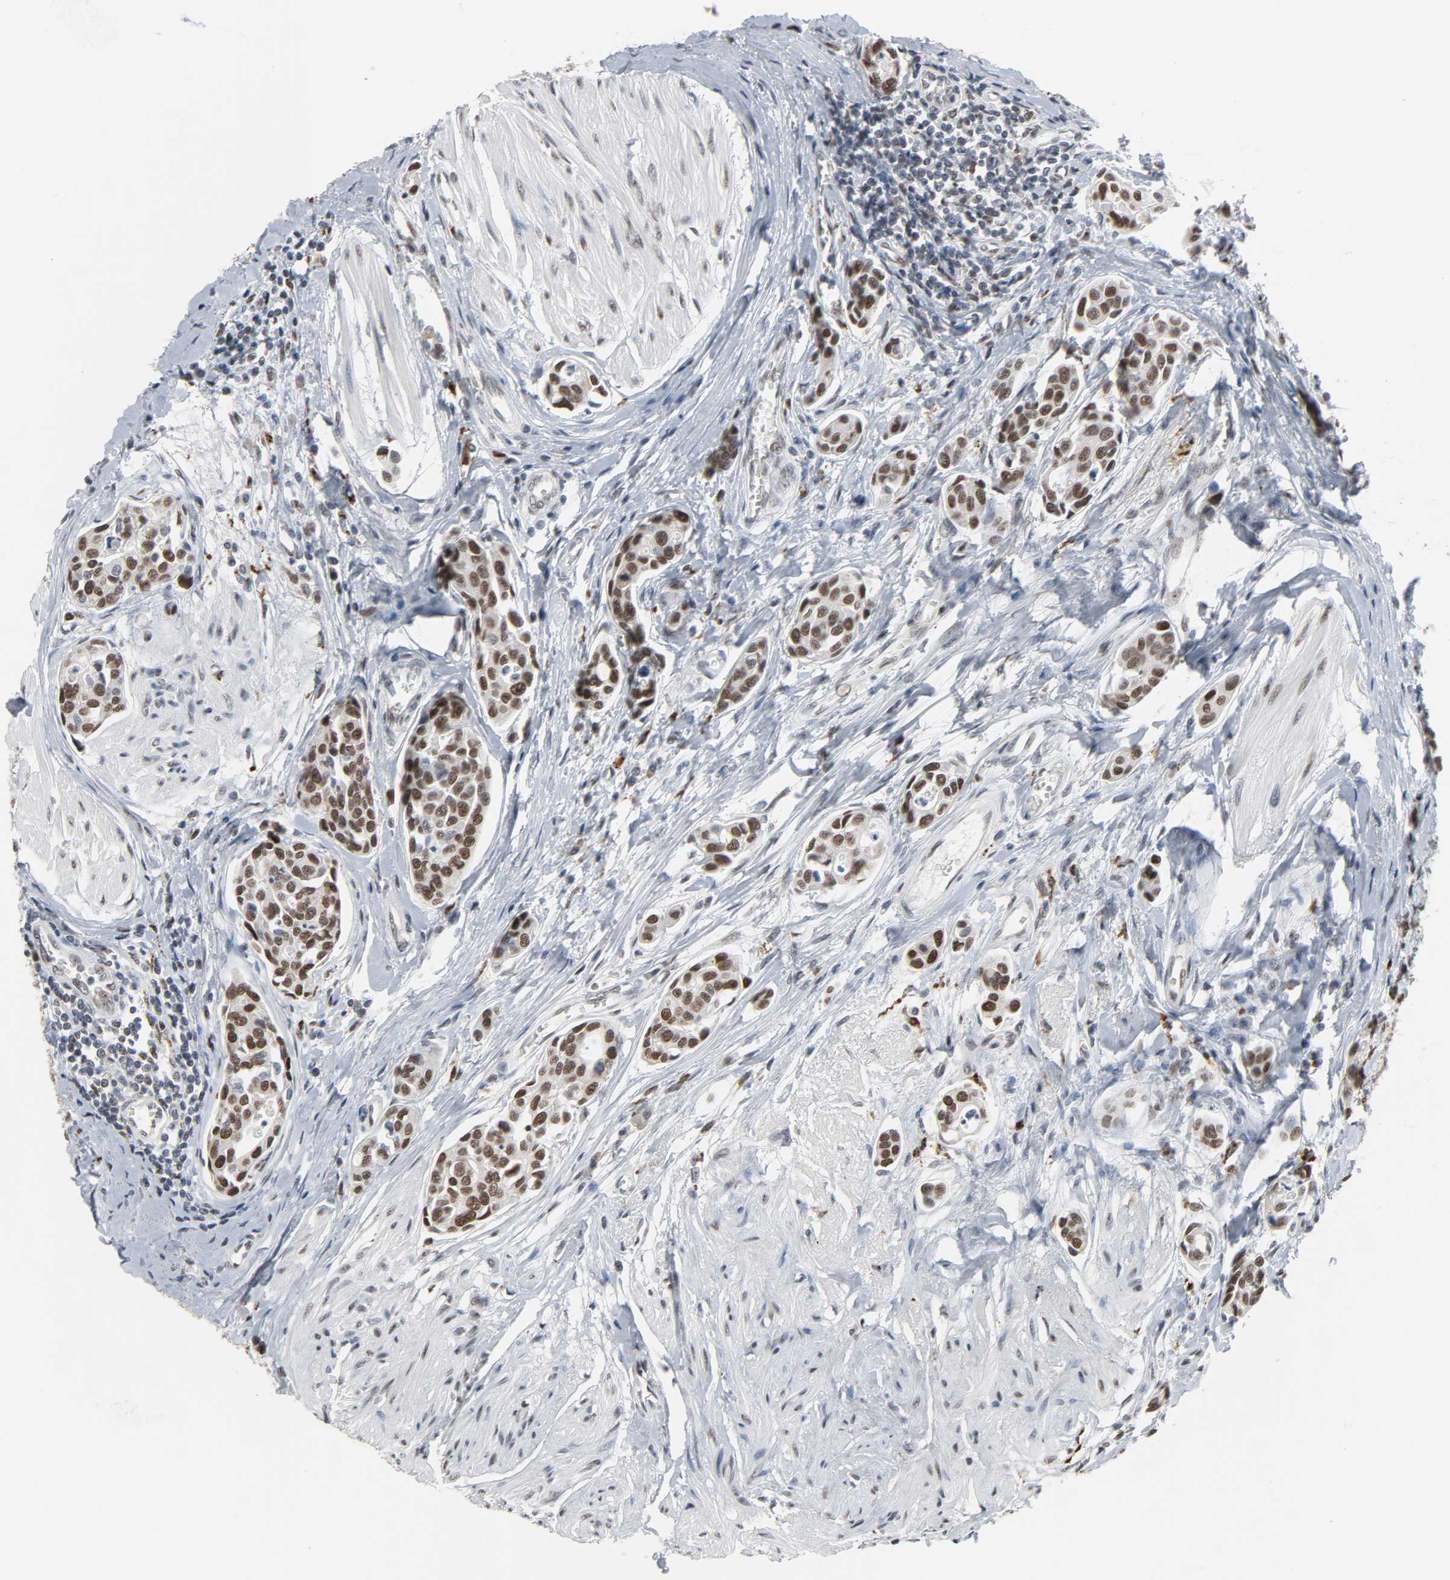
{"staining": {"intensity": "moderate", "quantity": ">75%", "location": "nuclear"}, "tissue": "urothelial cancer", "cell_type": "Tumor cells", "image_type": "cancer", "snomed": [{"axis": "morphology", "description": "Urothelial carcinoma, High grade"}, {"axis": "topography", "description": "Urinary bladder"}], "caption": "IHC photomicrograph of neoplastic tissue: high-grade urothelial carcinoma stained using IHC exhibits medium levels of moderate protein expression localized specifically in the nuclear of tumor cells, appearing as a nuclear brown color.", "gene": "DAZAP1", "patient": {"sex": "male", "age": 78}}